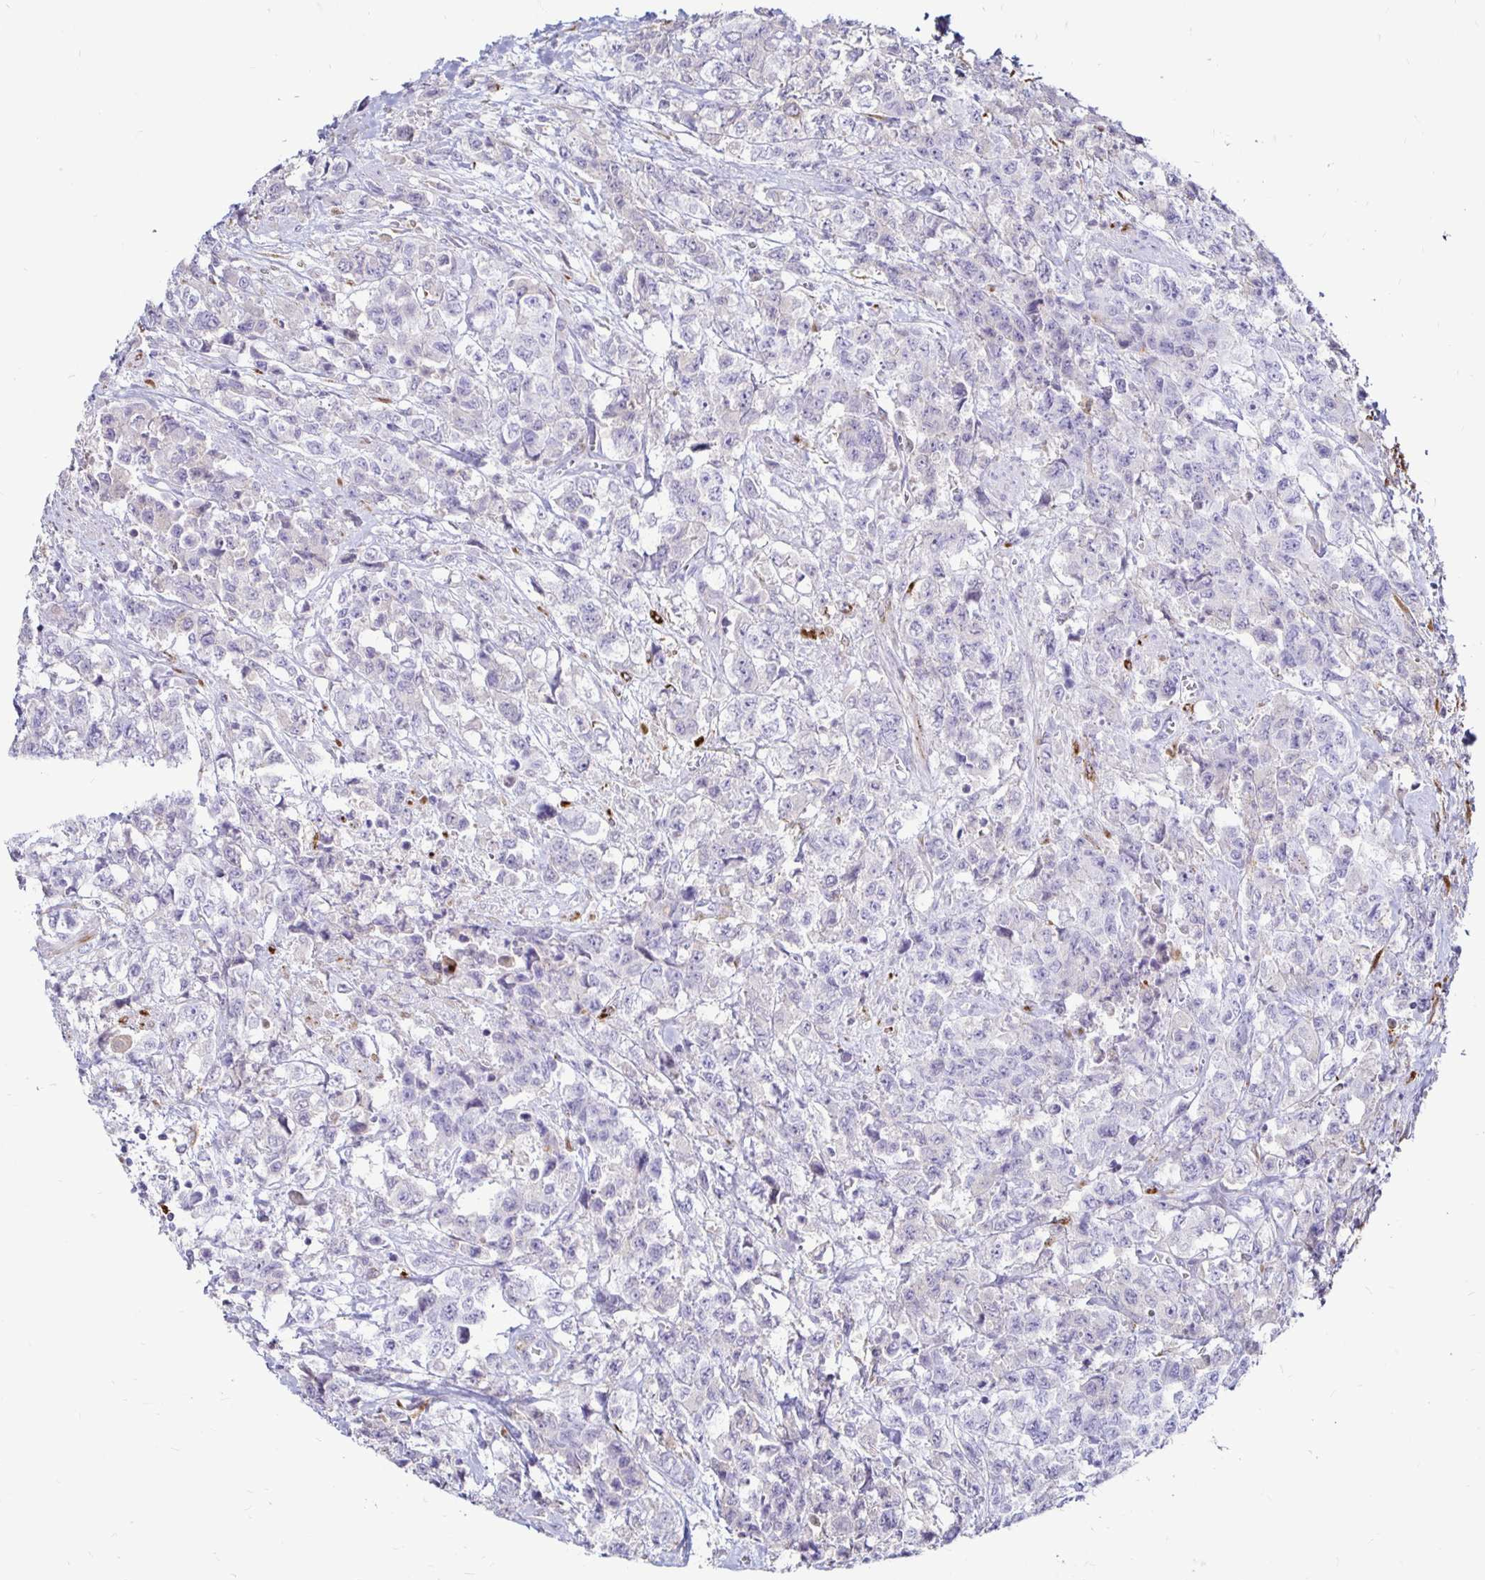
{"staining": {"intensity": "negative", "quantity": "none", "location": "none"}, "tissue": "urothelial cancer", "cell_type": "Tumor cells", "image_type": "cancer", "snomed": [{"axis": "morphology", "description": "Urothelial carcinoma, High grade"}, {"axis": "topography", "description": "Urinary bladder"}], "caption": "Tumor cells are negative for brown protein staining in urothelial carcinoma (high-grade).", "gene": "TIMP1", "patient": {"sex": "female", "age": 78}}